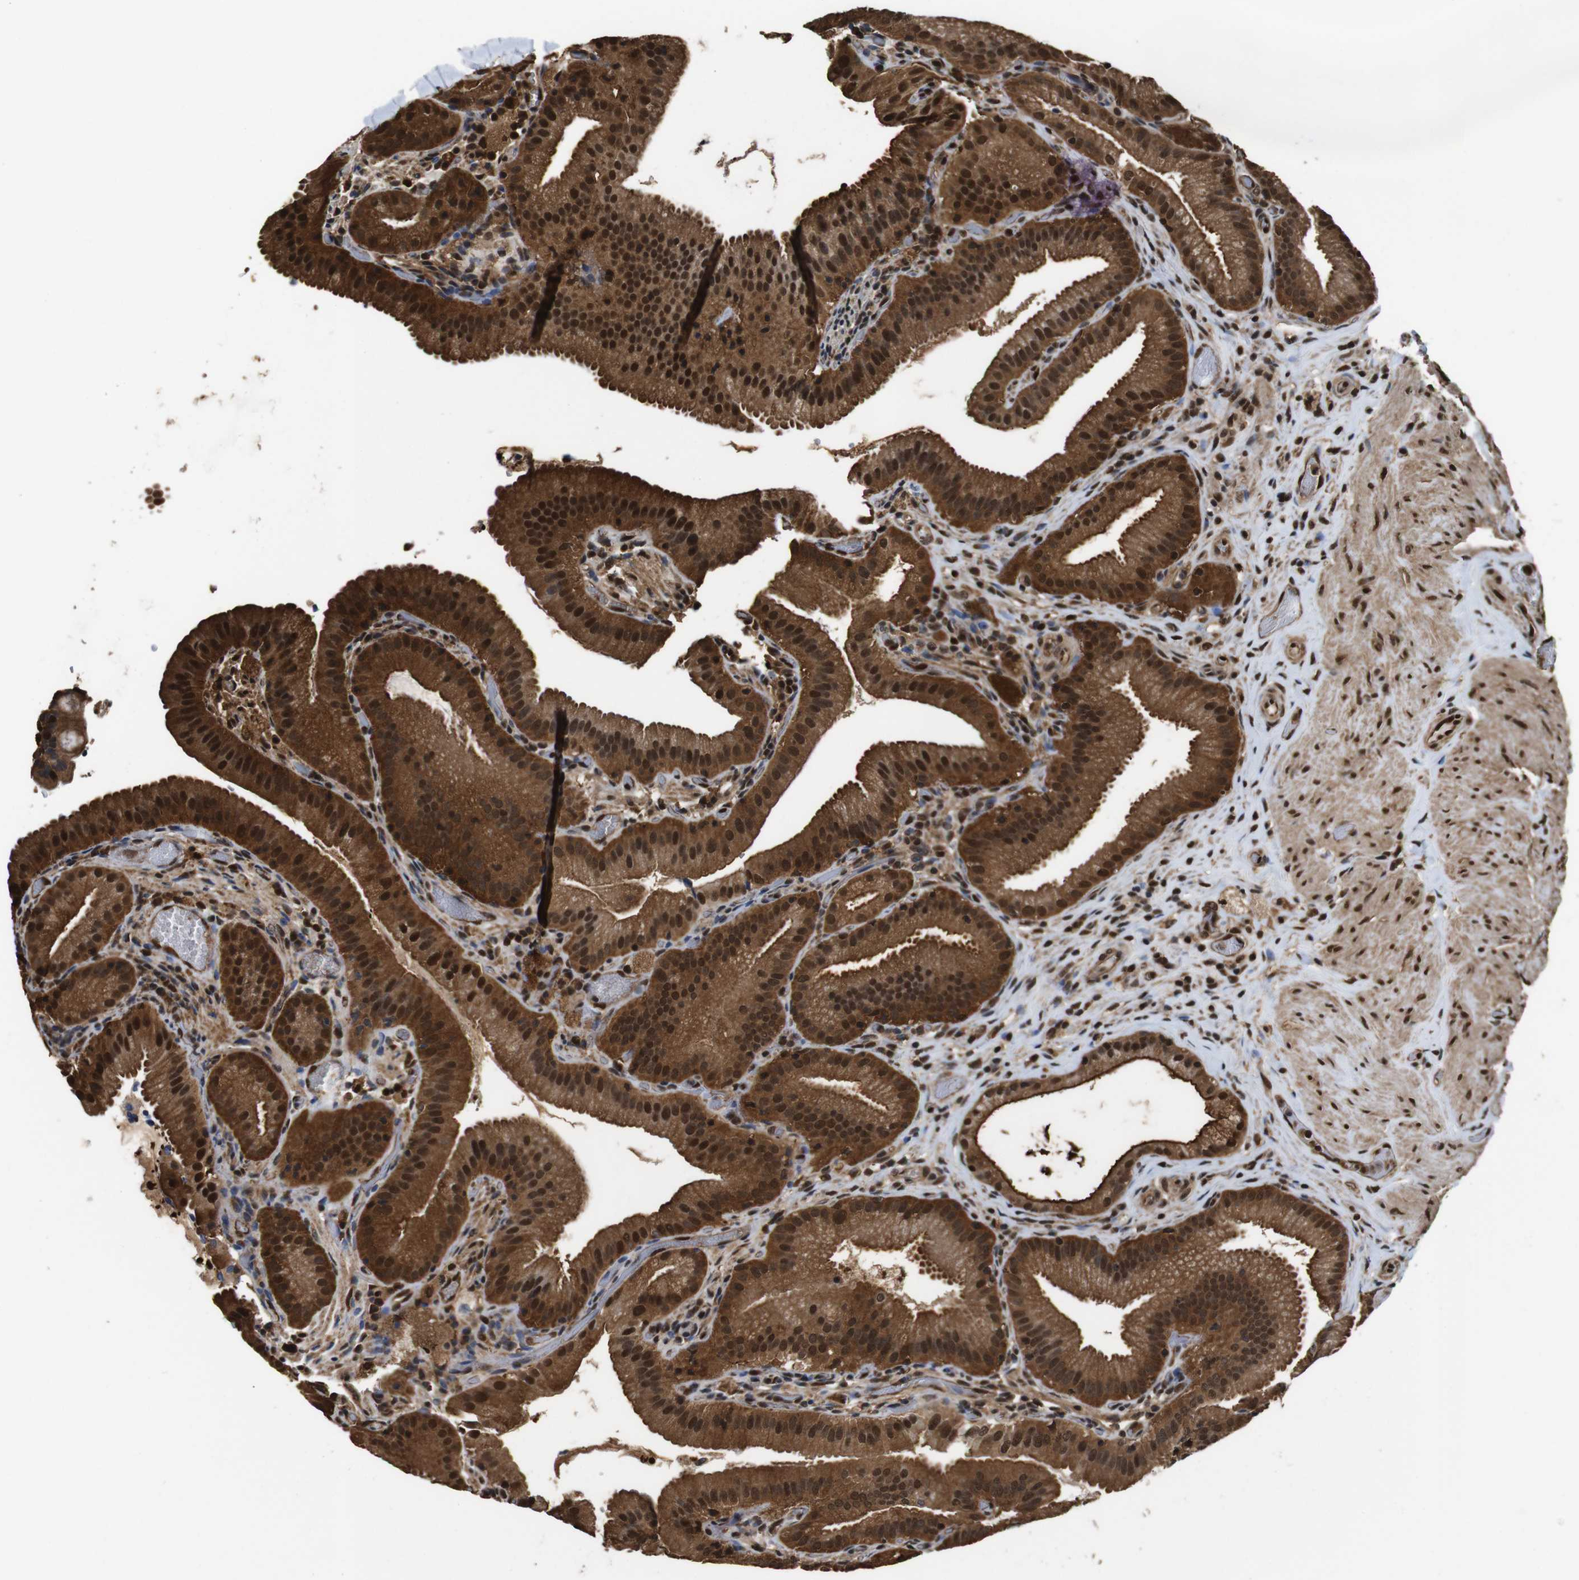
{"staining": {"intensity": "strong", "quantity": ">75%", "location": "cytoplasmic/membranous,nuclear"}, "tissue": "gallbladder", "cell_type": "Glandular cells", "image_type": "normal", "snomed": [{"axis": "morphology", "description": "Normal tissue, NOS"}, {"axis": "topography", "description": "Gallbladder"}], "caption": "Strong cytoplasmic/membranous,nuclear expression is appreciated in about >75% of glandular cells in unremarkable gallbladder.", "gene": "VCP", "patient": {"sex": "male", "age": 54}}